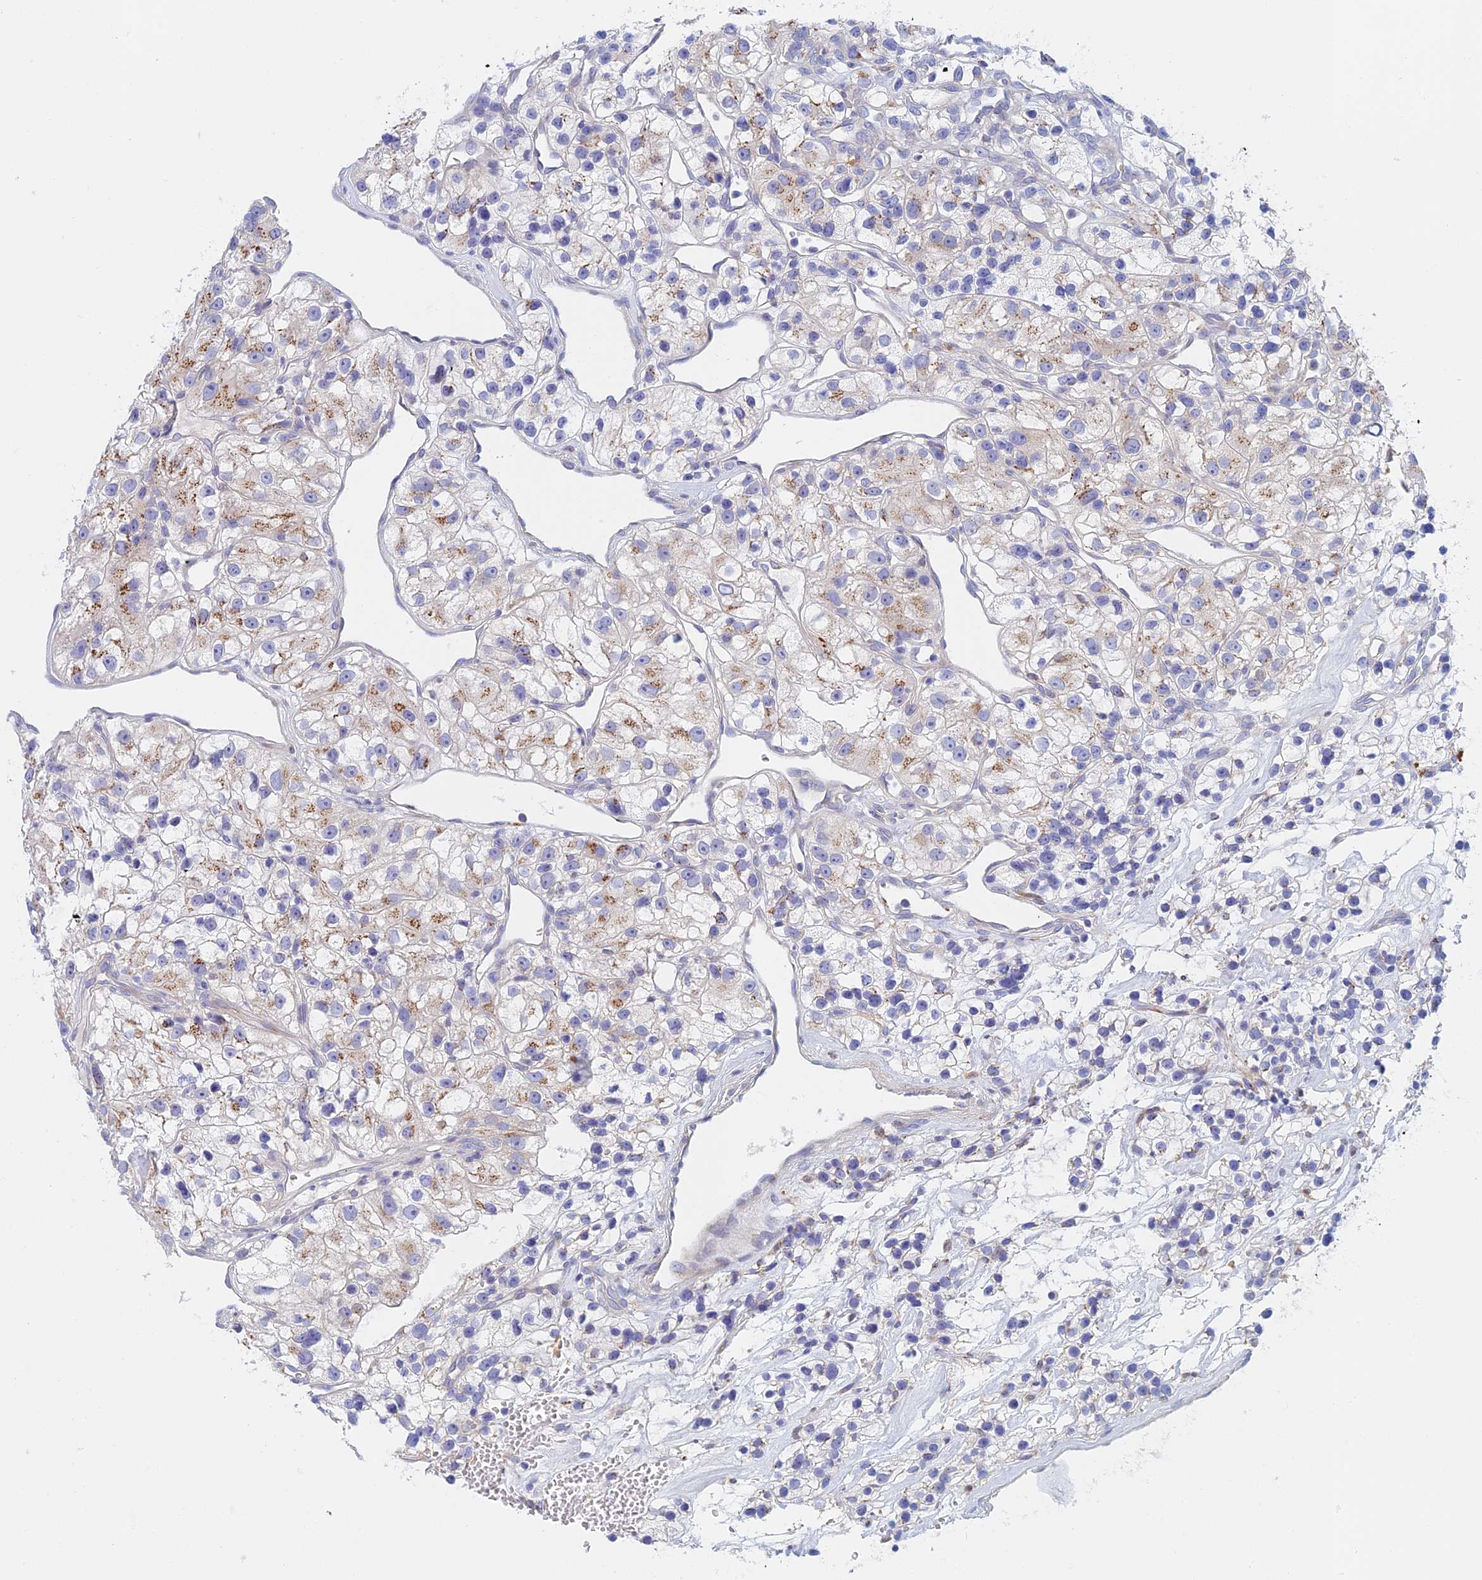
{"staining": {"intensity": "moderate", "quantity": "25%-75%", "location": "cytoplasmic/membranous"}, "tissue": "renal cancer", "cell_type": "Tumor cells", "image_type": "cancer", "snomed": [{"axis": "morphology", "description": "Adenocarcinoma, NOS"}, {"axis": "topography", "description": "Kidney"}], "caption": "Moderate cytoplasmic/membranous expression is identified in about 25%-75% of tumor cells in renal adenocarcinoma.", "gene": "SLC24A3", "patient": {"sex": "female", "age": 57}}